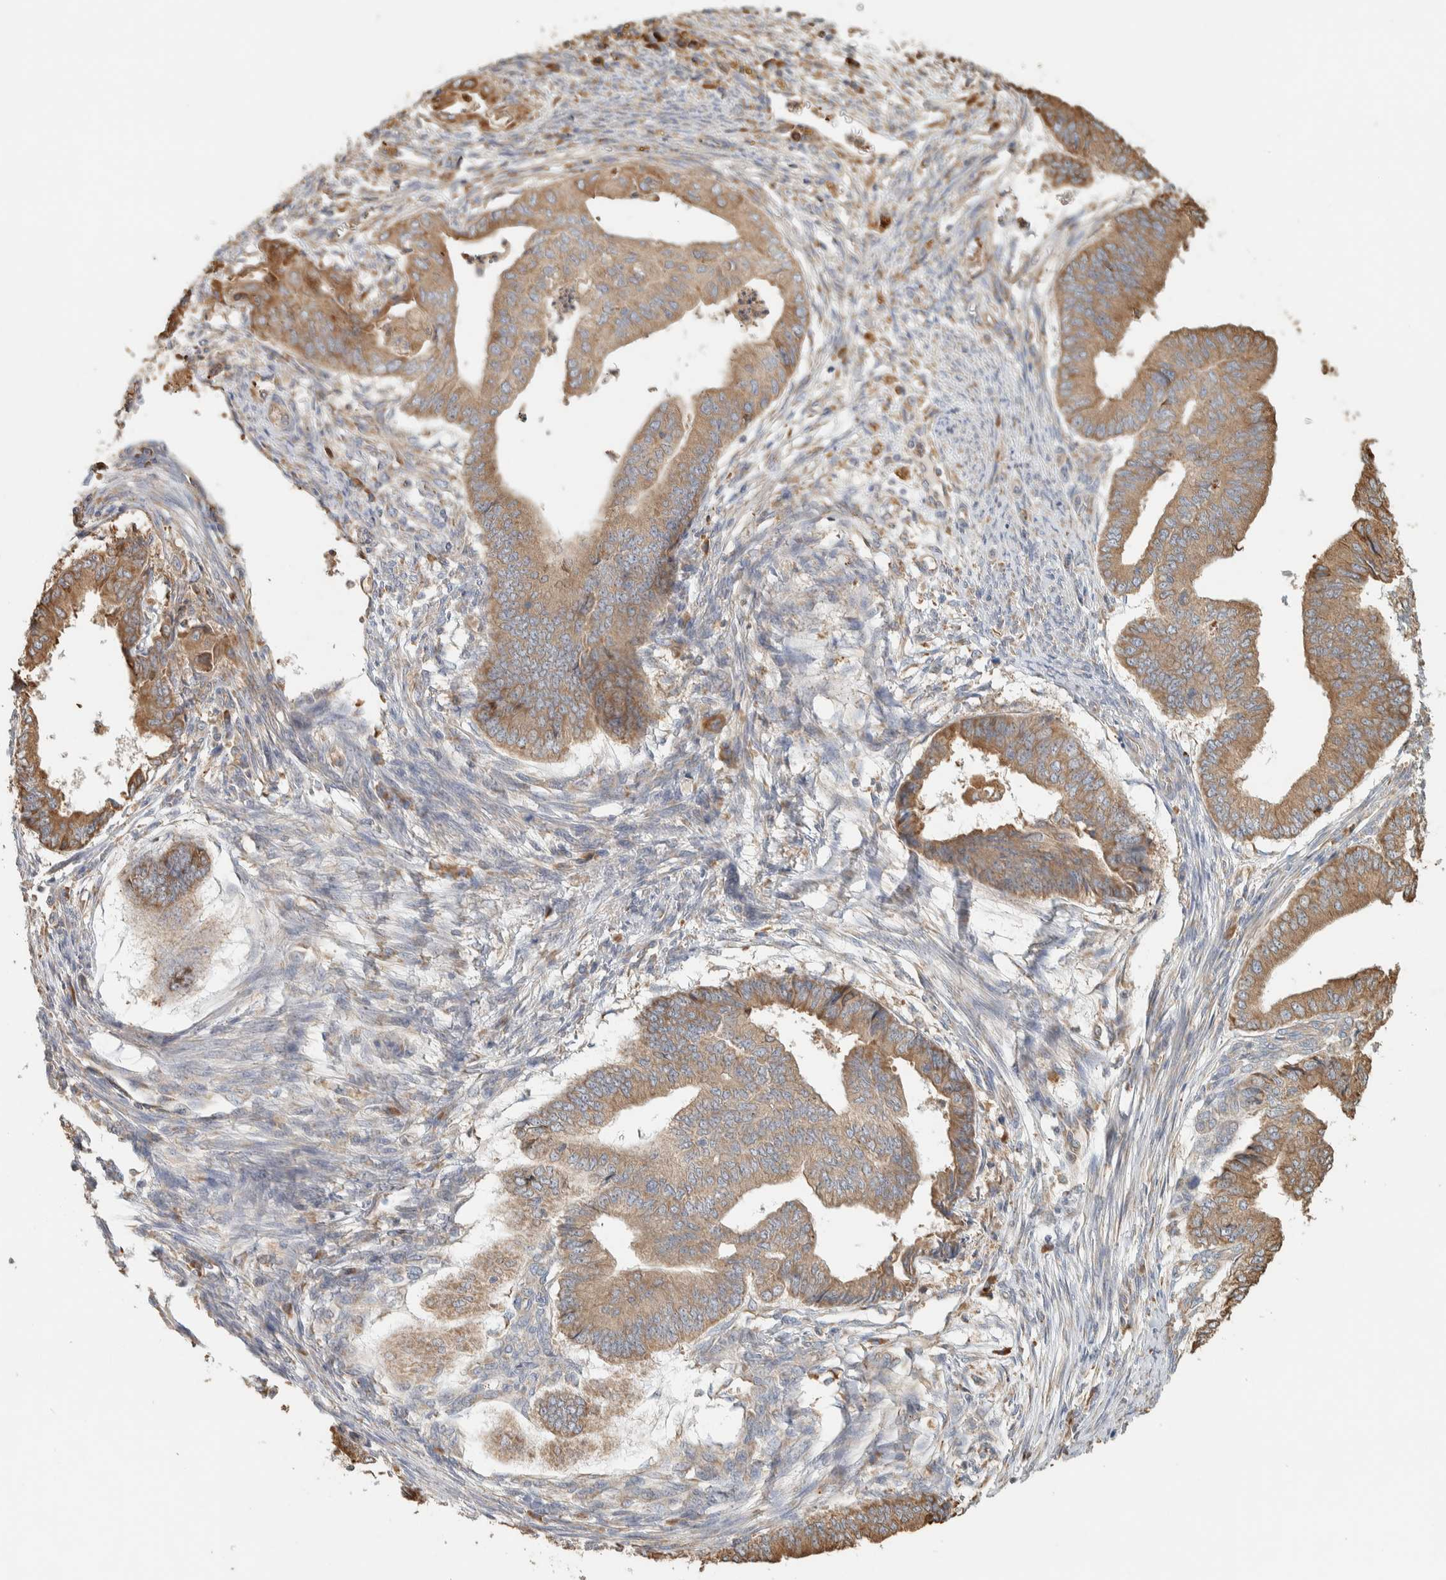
{"staining": {"intensity": "moderate", "quantity": ">75%", "location": "cytoplasmic/membranous"}, "tissue": "endometrial cancer", "cell_type": "Tumor cells", "image_type": "cancer", "snomed": [{"axis": "morphology", "description": "Polyp, NOS"}, {"axis": "morphology", "description": "Adenocarcinoma, NOS"}, {"axis": "morphology", "description": "Adenoma, NOS"}, {"axis": "topography", "description": "Endometrium"}], "caption": "Tumor cells exhibit medium levels of moderate cytoplasmic/membranous staining in about >75% of cells in endometrial cancer.", "gene": "RAB11FIP1", "patient": {"sex": "female", "age": 79}}